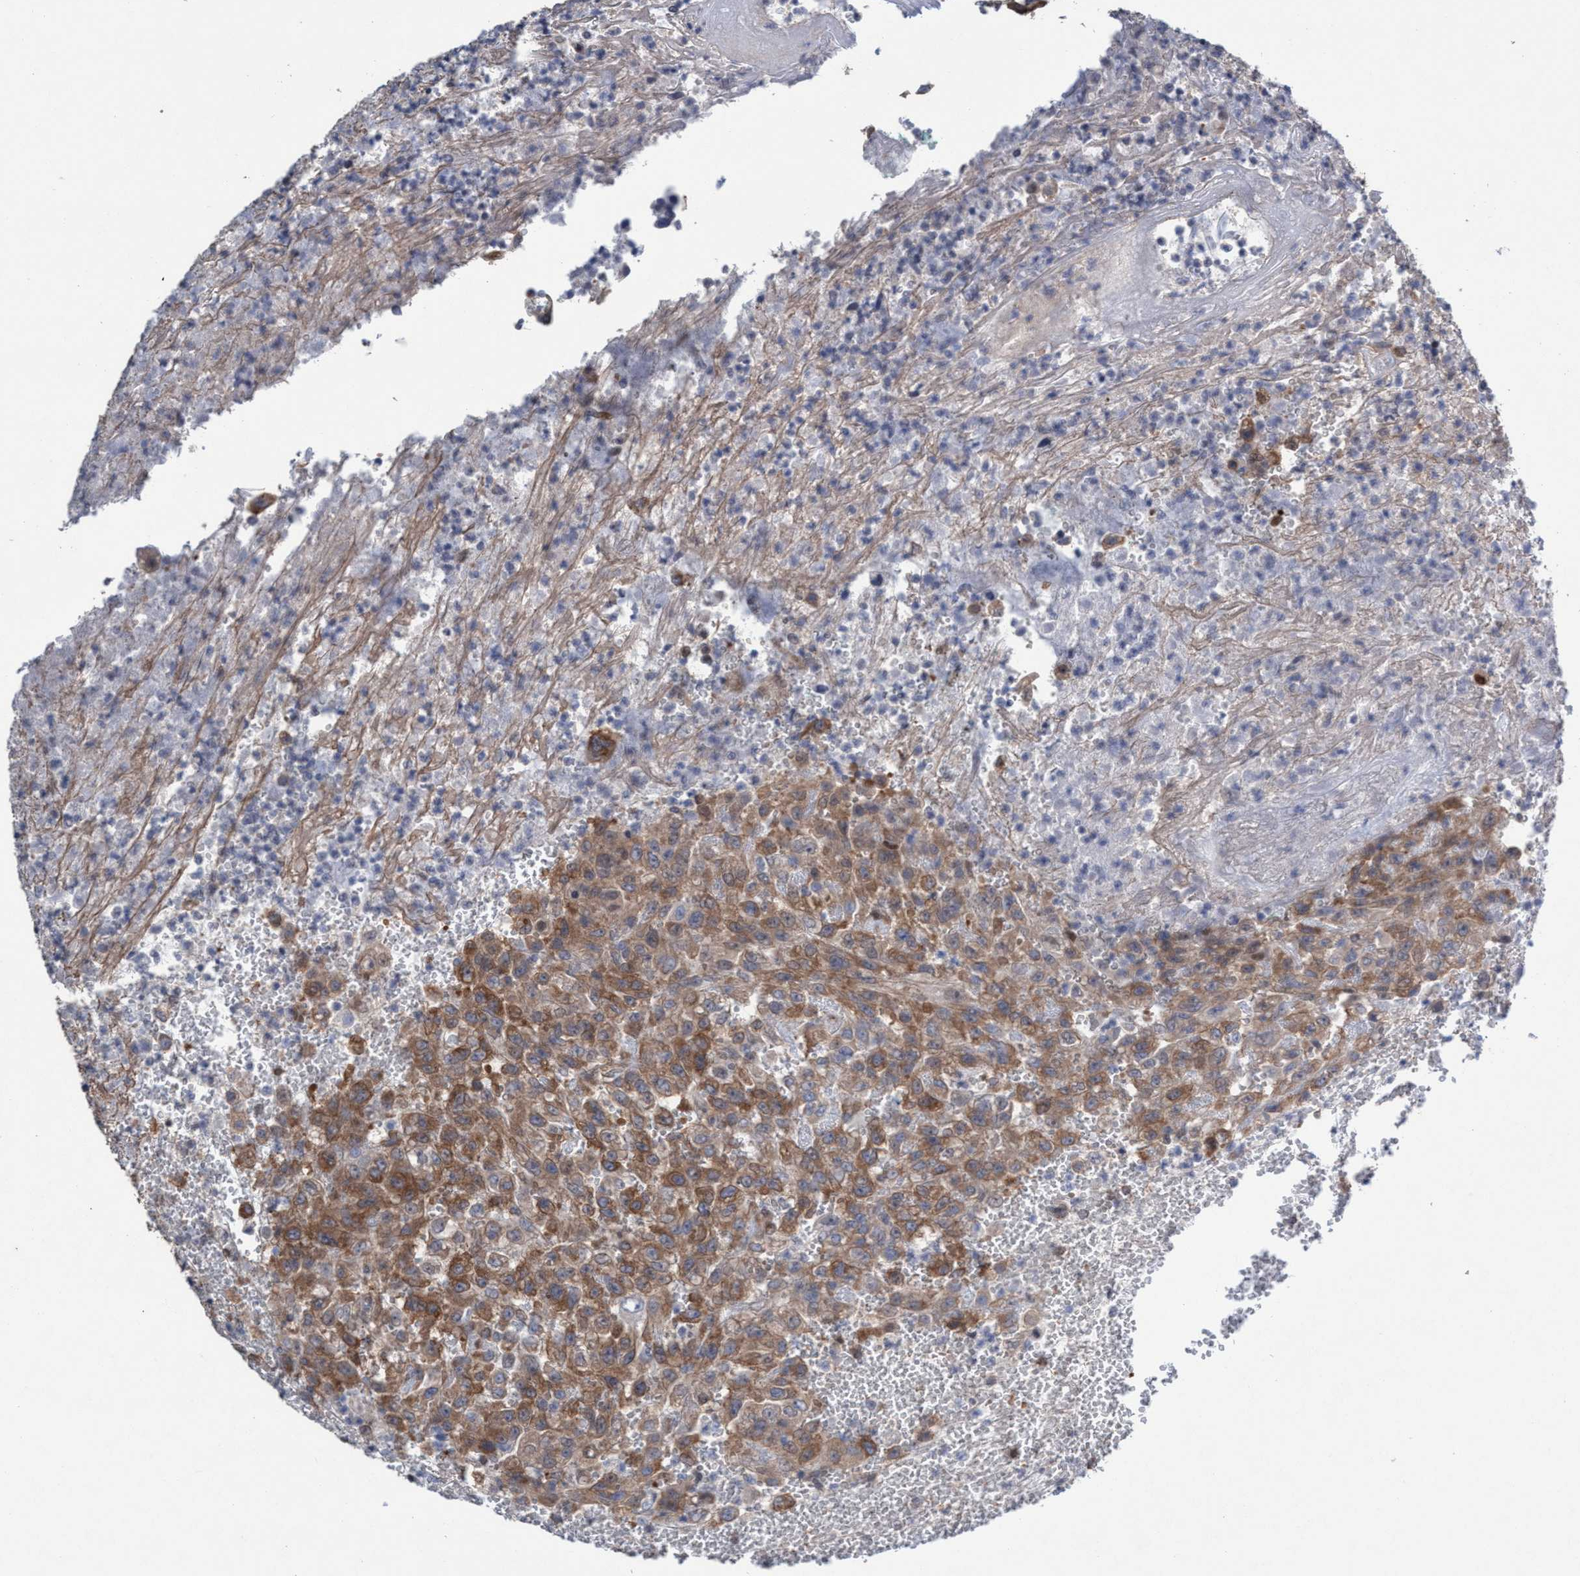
{"staining": {"intensity": "moderate", "quantity": ">75%", "location": "cytoplasmic/membranous"}, "tissue": "urothelial cancer", "cell_type": "Tumor cells", "image_type": "cancer", "snomed": [{"axis": "morphology", "description": "Urothelial carcinoma, High grade"}, {"axis": "topography", "description": "Urinary bladder"}], "caption": "A medium amount of moderate cytoplasmic/membranous positivity is present in approximately >75% of tumor cells in urothelial cancer tissue.", "gene": "METAP2", "patient": {"sex": "male", "age": 46}}